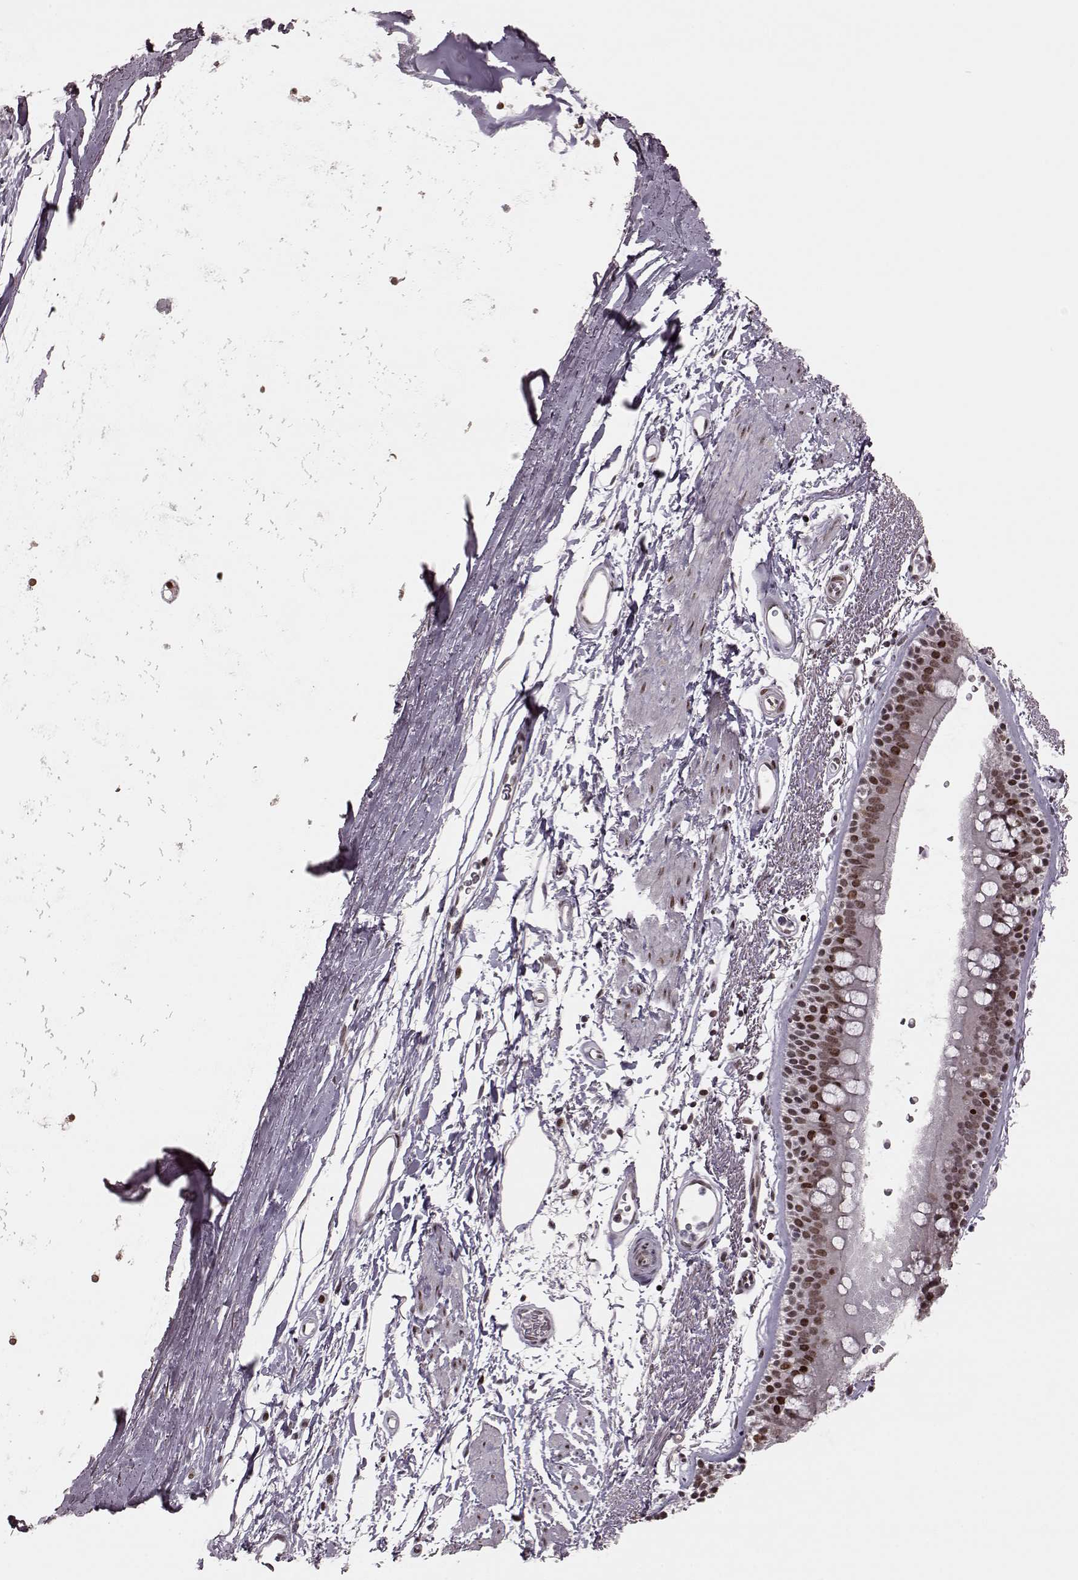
{"staining": {"intensity": "moderate", "quantity": ">75%", "location": "nuclear"}, "tissue": "bronchus", "cell_type": "Respiratory epithelial cells", "image_type": "normal", "snomed": [{"axis": "morphology", "description": "Normal tissue, NOS"}, {"axis": "topography", "description": "Lymph node"}, {"axis": "topography", "description": "Bronchus"}], "caption": "Protein staining by IHC displays moderate nuclear positivity in about >75% of respiratory epithelial cells in unremarkable bronchus.", "gene": "NR2C1", "patient": {"sex": "female", "age": 70}}